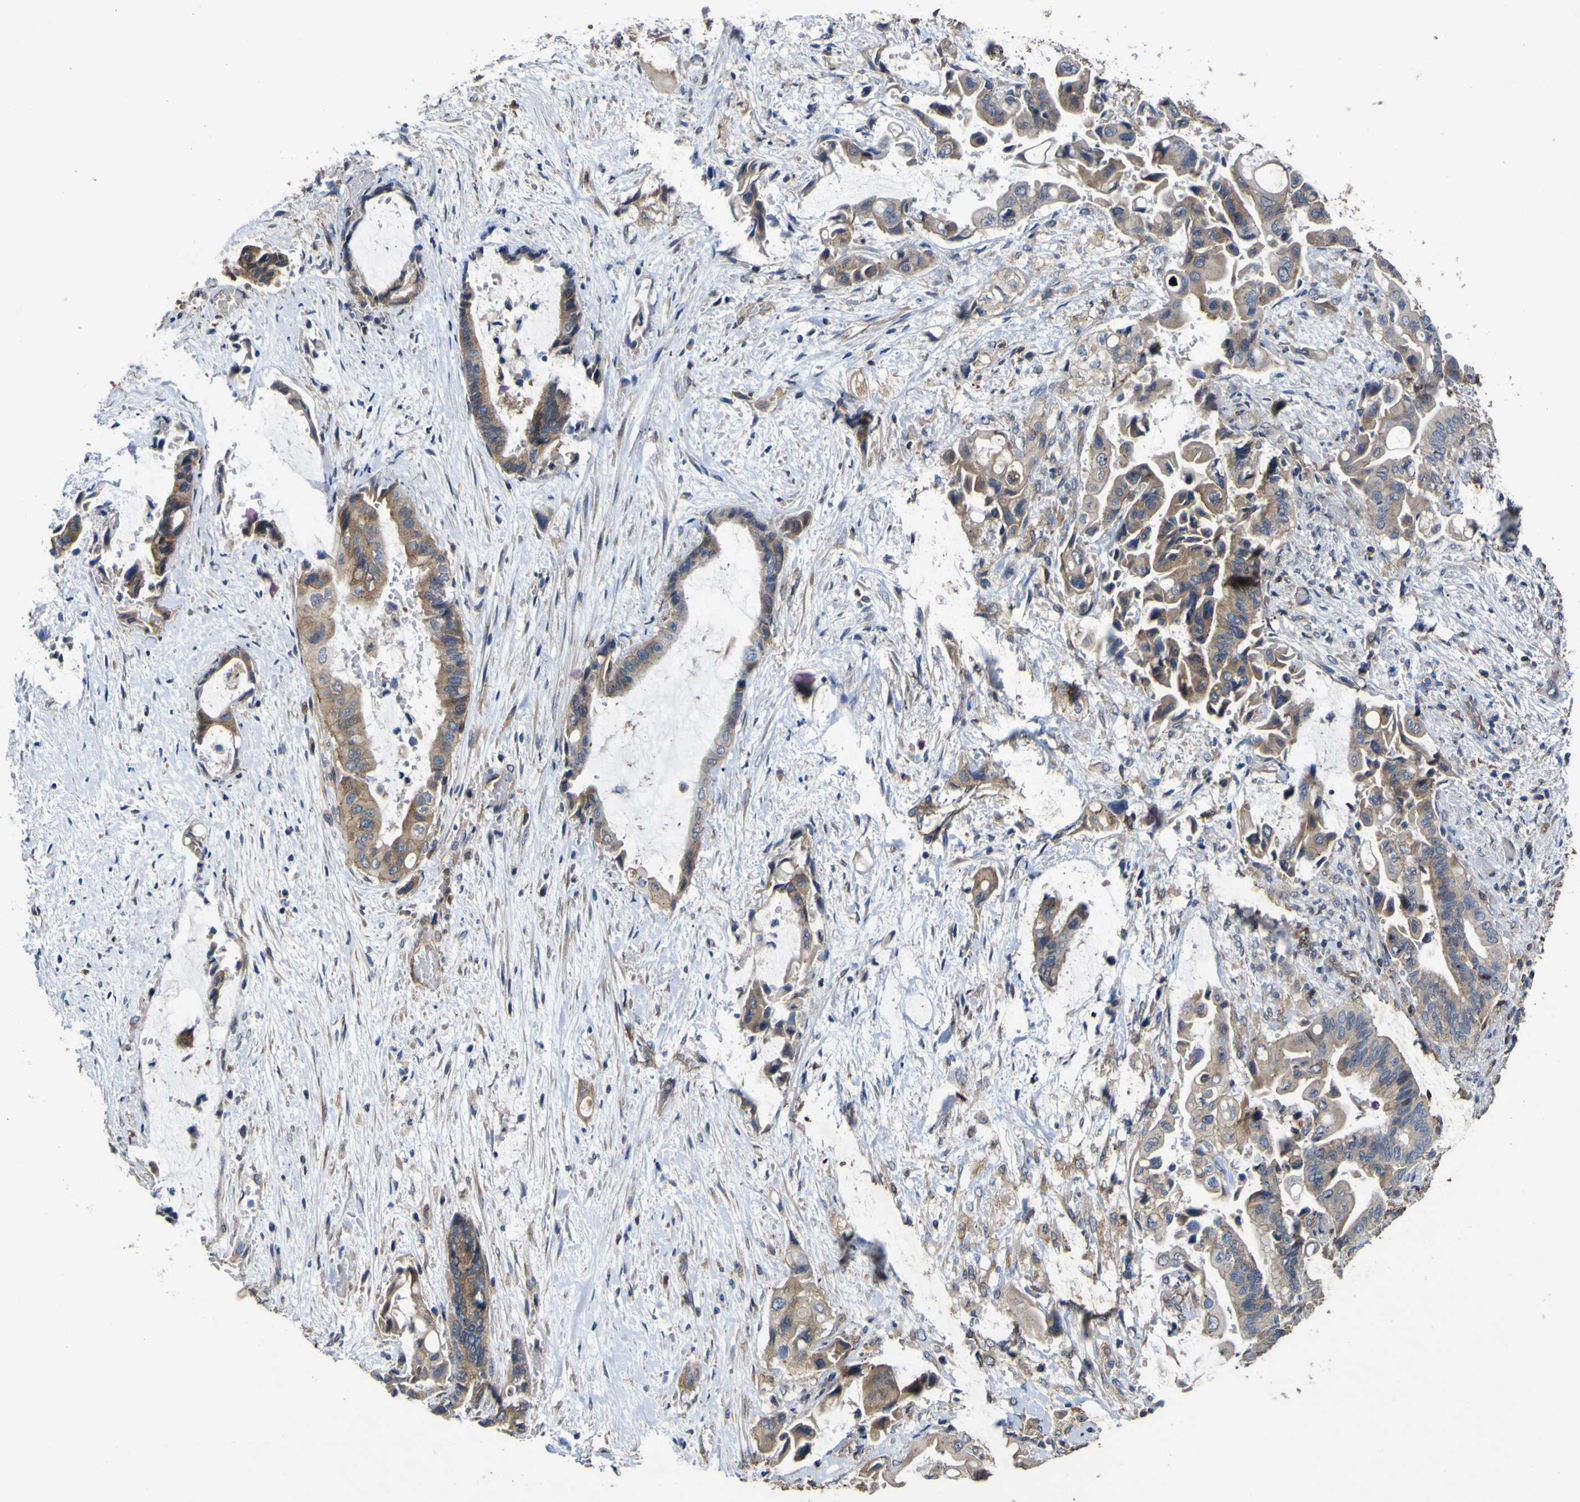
{"staining": {"intensity": "moderate", "quantity": ">75%", "location": "cytoplasmic/membranous"}, "tissue": "liver cancer", "cell_type": "Tumor cells", "image_type": "cancer", "snomed": [{"axis": "morphology", "description": "Cholangiocarcinoma"}, {"axis": "topography", "description": "Liver"}], "caption": "A brown stain shows moderate cytoplasmic/membranous positivity of a protein in human liver cancer tumor cells.", "gene": "TNFSF15", "patient": {"sex": "female", "age": 61}}